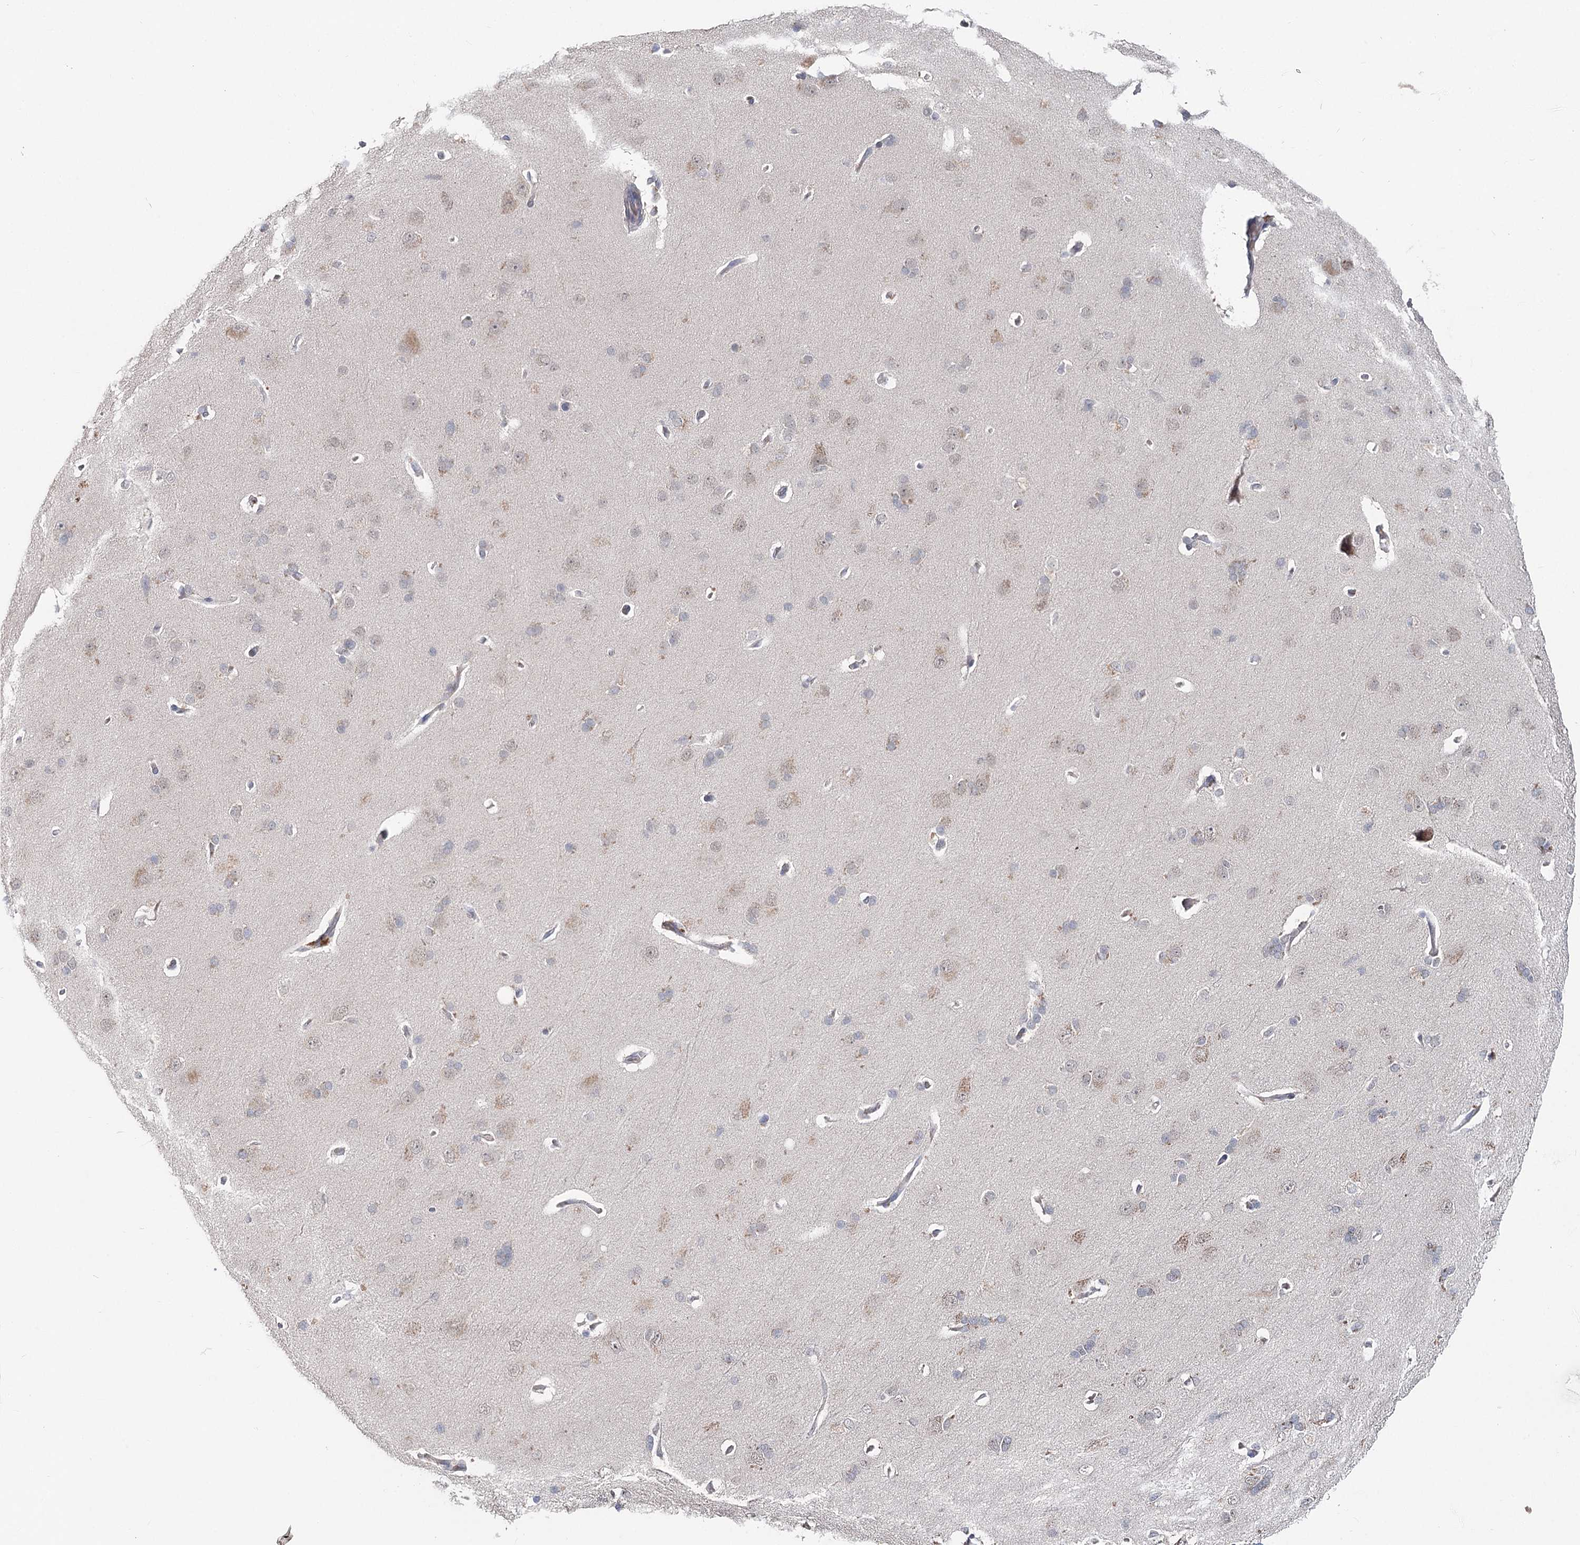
{"staining": {"intensity": "negative", "quantity": "none", "location": "none"}, "tissue": "cerebral cortex", "cell_type": "Endothelial cells", "image_type": "normal", "snomed": [{"axis": "morphology", "description": "Normal tissue, NOS"}, {"axis": "topography", "description": "Cerebral cortex"}], "caption": "High magnification brightfield microscopy of normal cerebral cortex stained with DAB (3,3'-diaminobenzidine) (brown) and counterstained with hematoxylin (blue): endothelial cells show no significant positivity.", "gene": "FBXO7", "patient": {"sex": "male", "age": 62}}